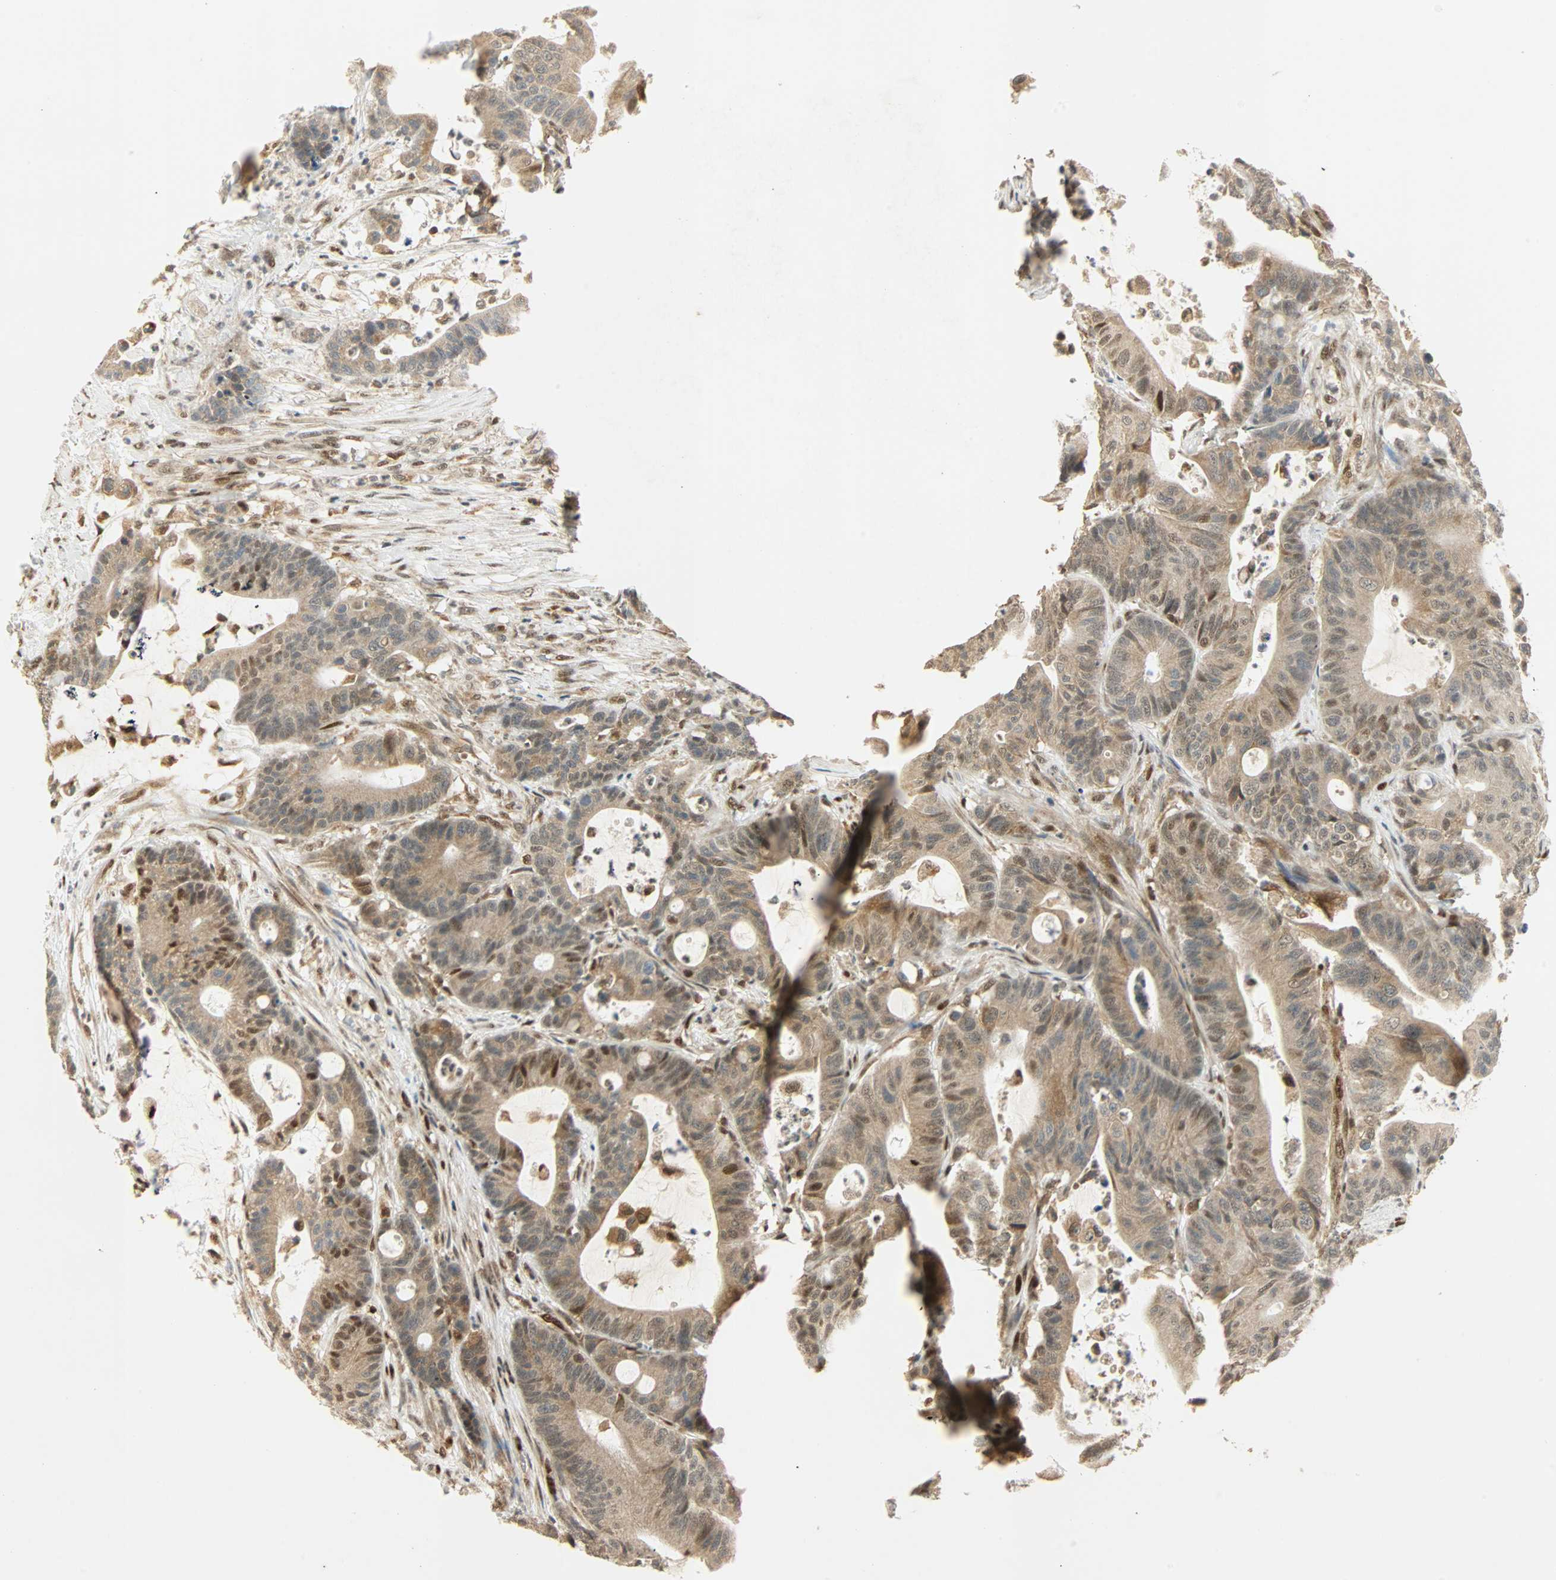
{"staining": {"intensity": "moderate", "quantity": ">75%", "location": "cytoplasmic/membranous,nuclear"}, "tissue": "colorectal cancer", "cell_type": "Tumor cells", "image_type": "cancer", "snomed": [{"axis": "morphology", "description": "Adenocarcinoma, NOS"}, {"axis": "topography", "description": "Colon"}], "caption": "Adenocarcinoma (colorectal) stained with a protein marker exhibits moderate staining in tumor cells.", "gene": "PNPLA6", "patient": {"sex": "female", "age": 84}}